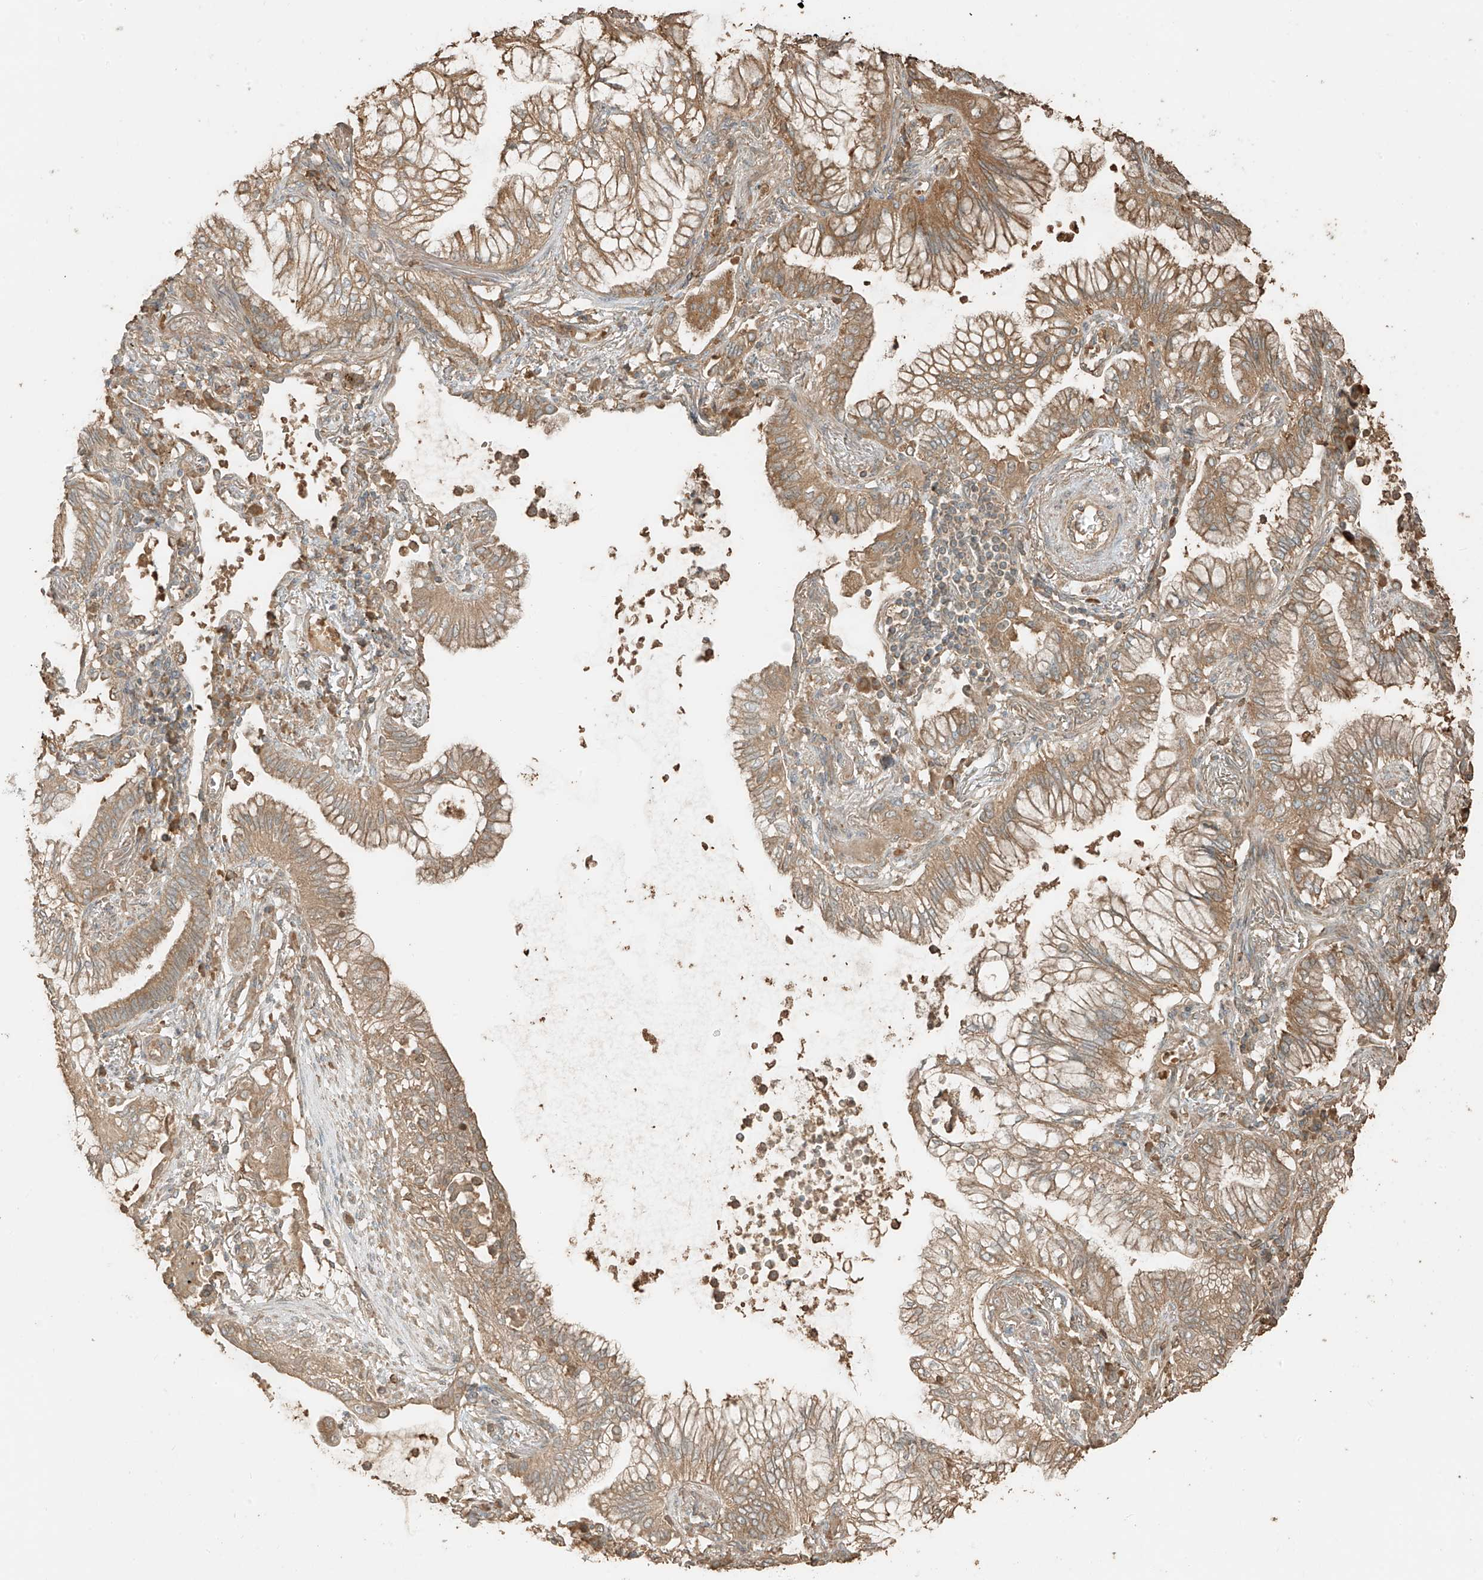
{"staining": {"intensity": "moderate", "quantity": ">75%", "location": "cytoplasmic/membranous"}, "tissue": "lung cancer", "cell_type": "Tumor cells", "image_type": "cancer", "snomed": [{"axis": "morphology", "description": "Adenocarcinoma, NOS"}, {"axis": "topography", "description": "Lung"}], "caption": "Brown immunohistochemical staining in human lung cancer demonstrates moderate cytoplasmic/membranous staining in about >75% of tumor cells.", "gene": "RFTN2", "patient": {"sex": "female", "age": 70}}